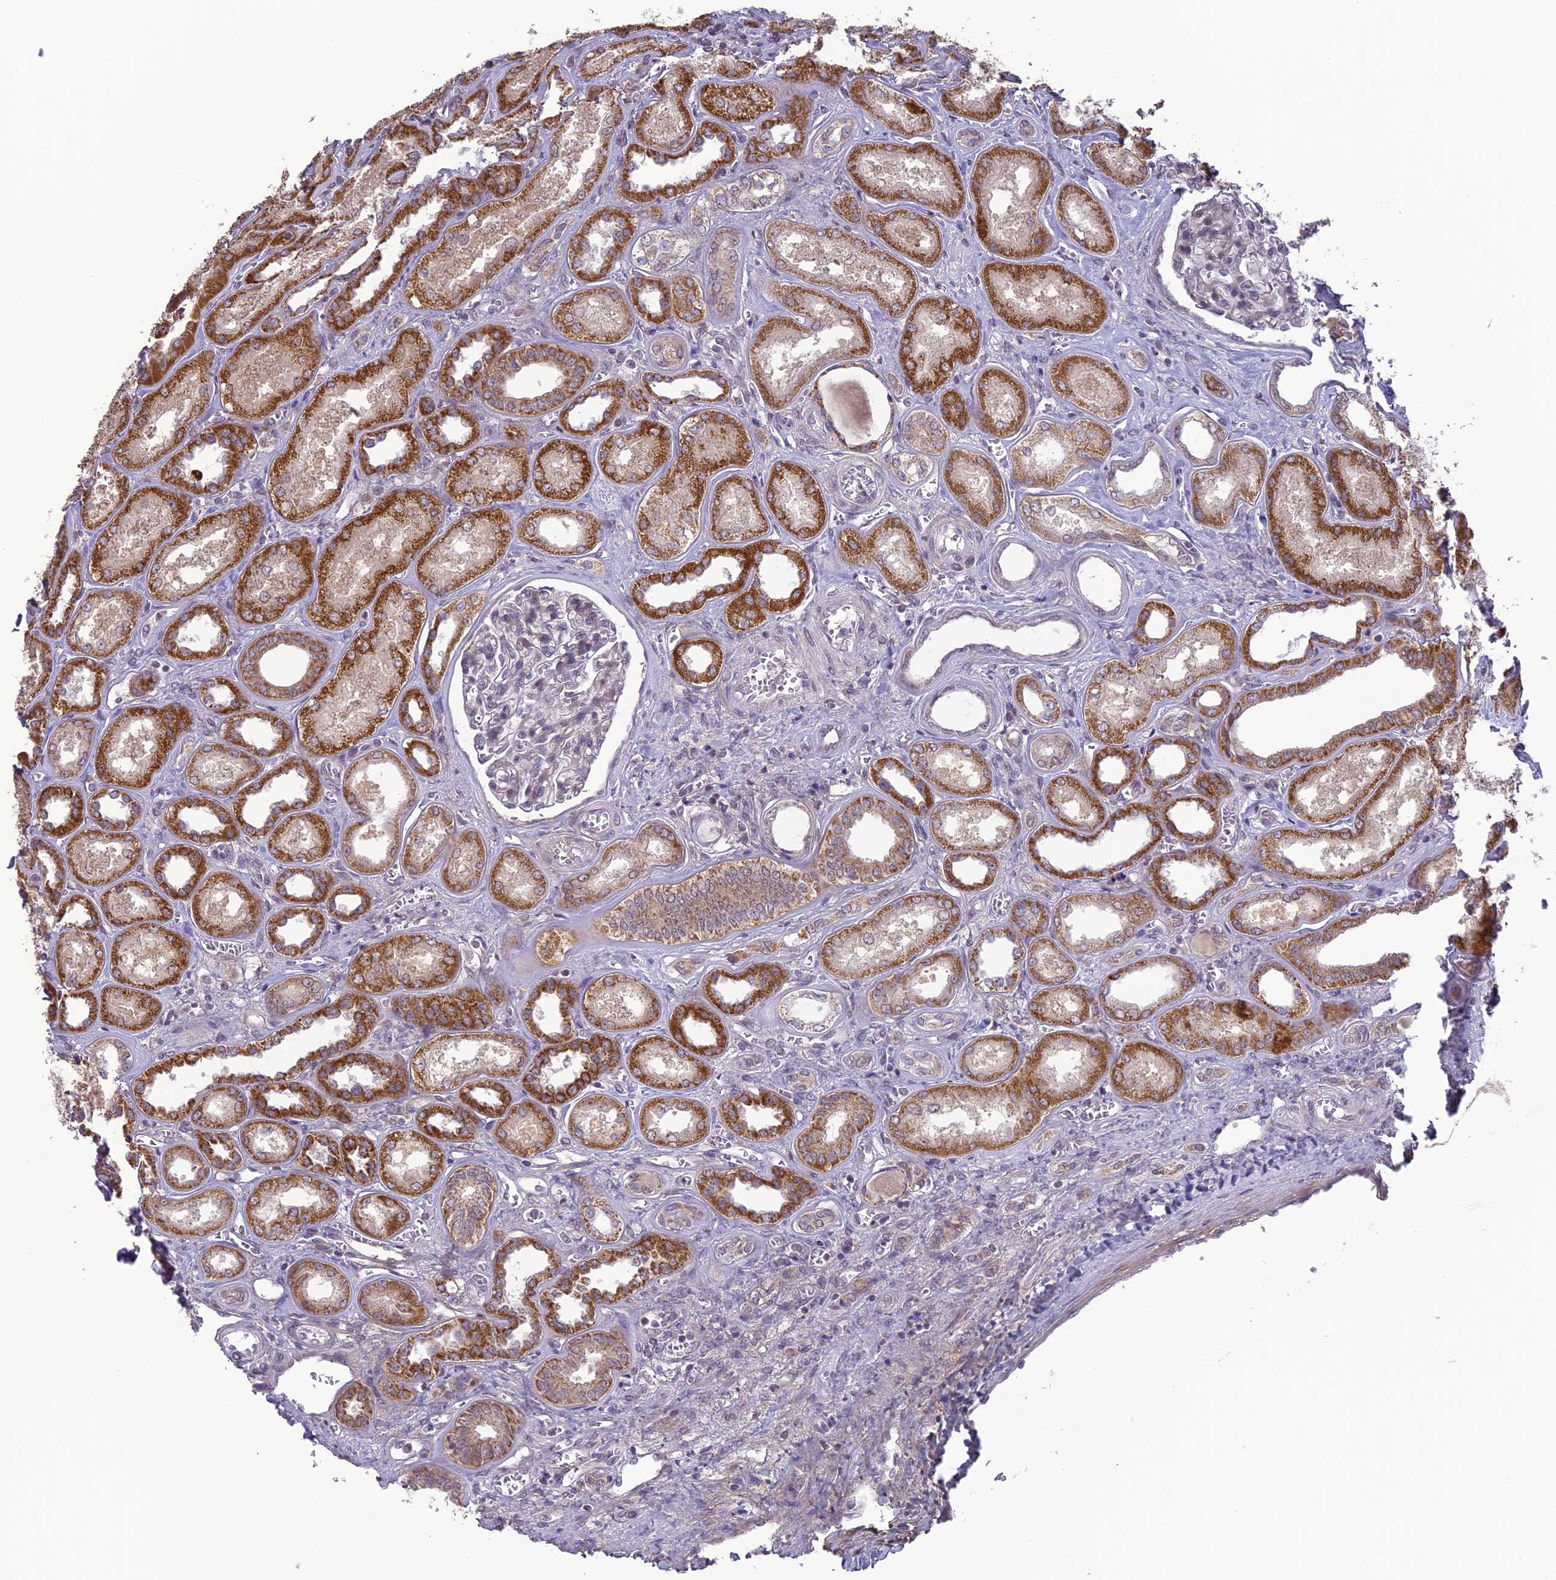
{"staining": {"intensity": "negative", "quantity": "none", "location": "none"}, "tissue": "kidney", "cell_type": "Cells in glomeruli", "image_type": "normal", "snomed": [{"axis": "morphology", "description": "Normal tissue, NOS"}, {"axis": "morphology", "description": "Adenocarcinoma, NOS"}, {"axis": "topography", "description": "Kidney"}], "caption": "Photomicrograph shows no significant protein staining in cells in glomeruli of normal kidney. (Immunohistochemistry, brightfield microscopy, high magnification).", "gene": "ERG28", "patient": {"sex": "female", "age": 68}}